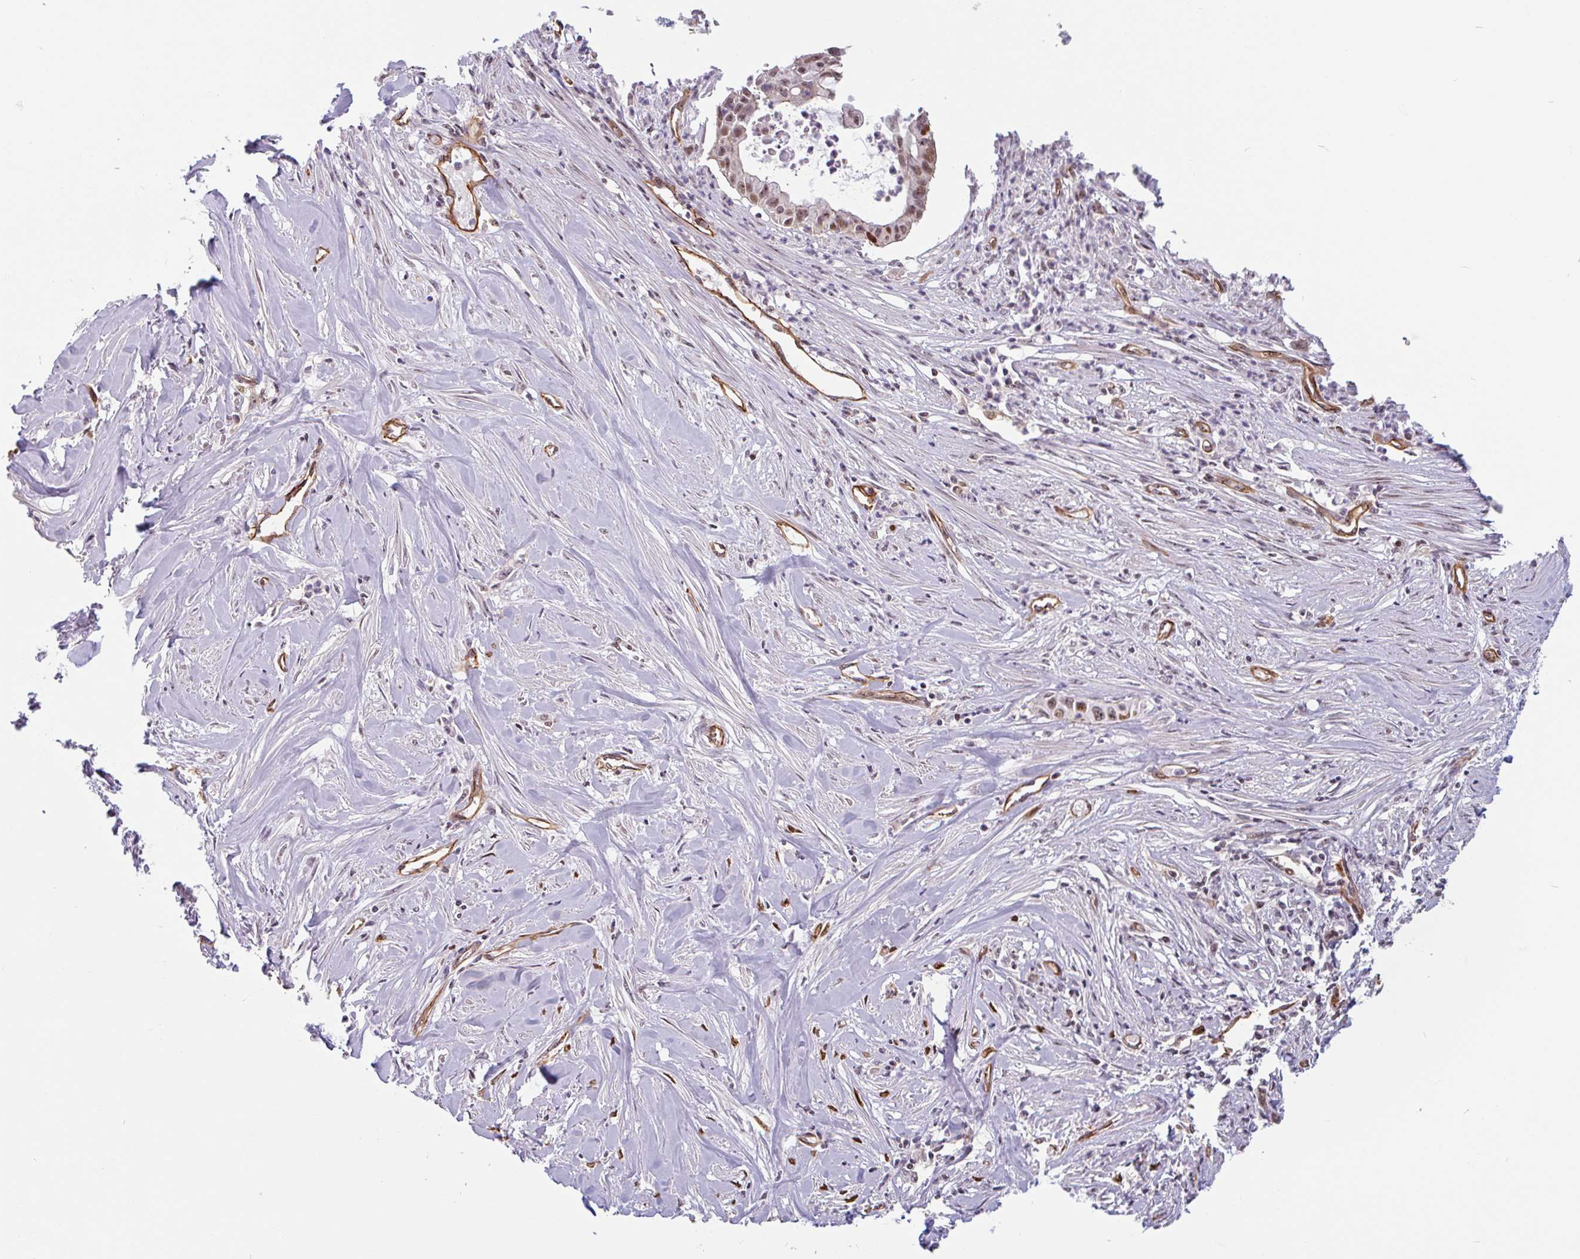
{"staining": {"intensity": "moderate", "quantity": ">75%", "location": "nuclear"}, "tissue": "pancreatic cancer", "cell_type": "Tumor cells", "image_type": "cancer", "snomed": [{"axis": "morphology", "description": "Adenocarcinoma, NOS"}, {"axis": "topography", "description": "Pancreas"}], "caption": "Protein expression analysis of pancreatic cancer (adenocarcinoma) demonstrates moderate nuclear staining in about >75% of tumor cells.", "gene": "ZNF689", "patient": {"sex": "male", "age": 73}}